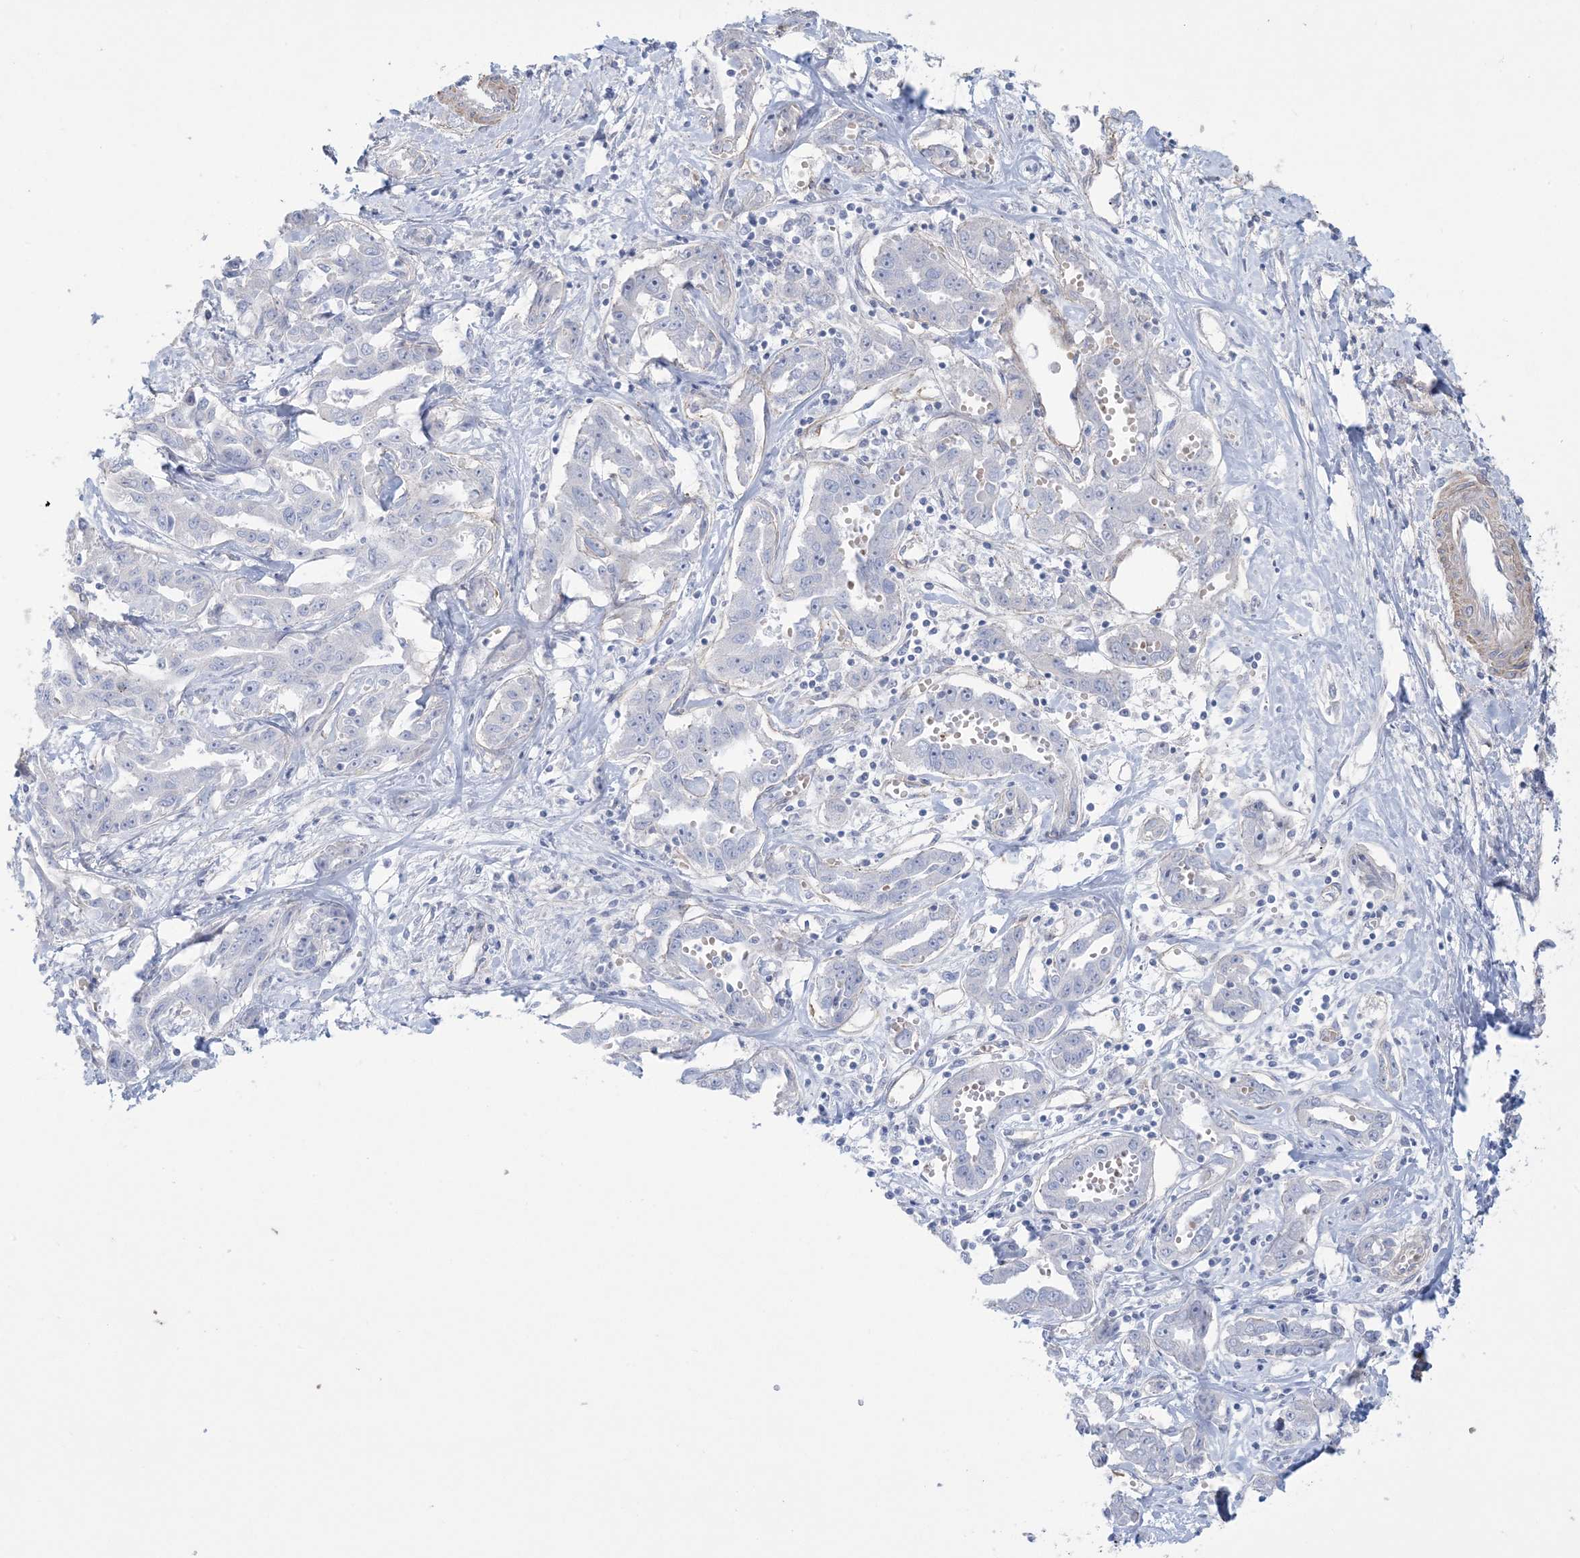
{"staining": {"intensity": "negative", "quantity": "none", "location": "none"}, "tissue": "liver cancer", "cell_type": "Tumor cells", "image_type": "cancer", "snomed": [{"axis": "morphology", "description": "Cholangiocarcinoma"}, {"axis": "topography", "description": "Liver"}], "caption": "DAB immunohistochemical staining of human liver cancer (cholangiocarcinoma) displays no significant positivity in tumor cells. (DAB (3,3'-diaminobenzidine) immunohistochemistry (IHC) visualized using brightfield microscopy, high magnification).", "gene": "AGXT", "patient": {"sex": "male", "age": 59}}